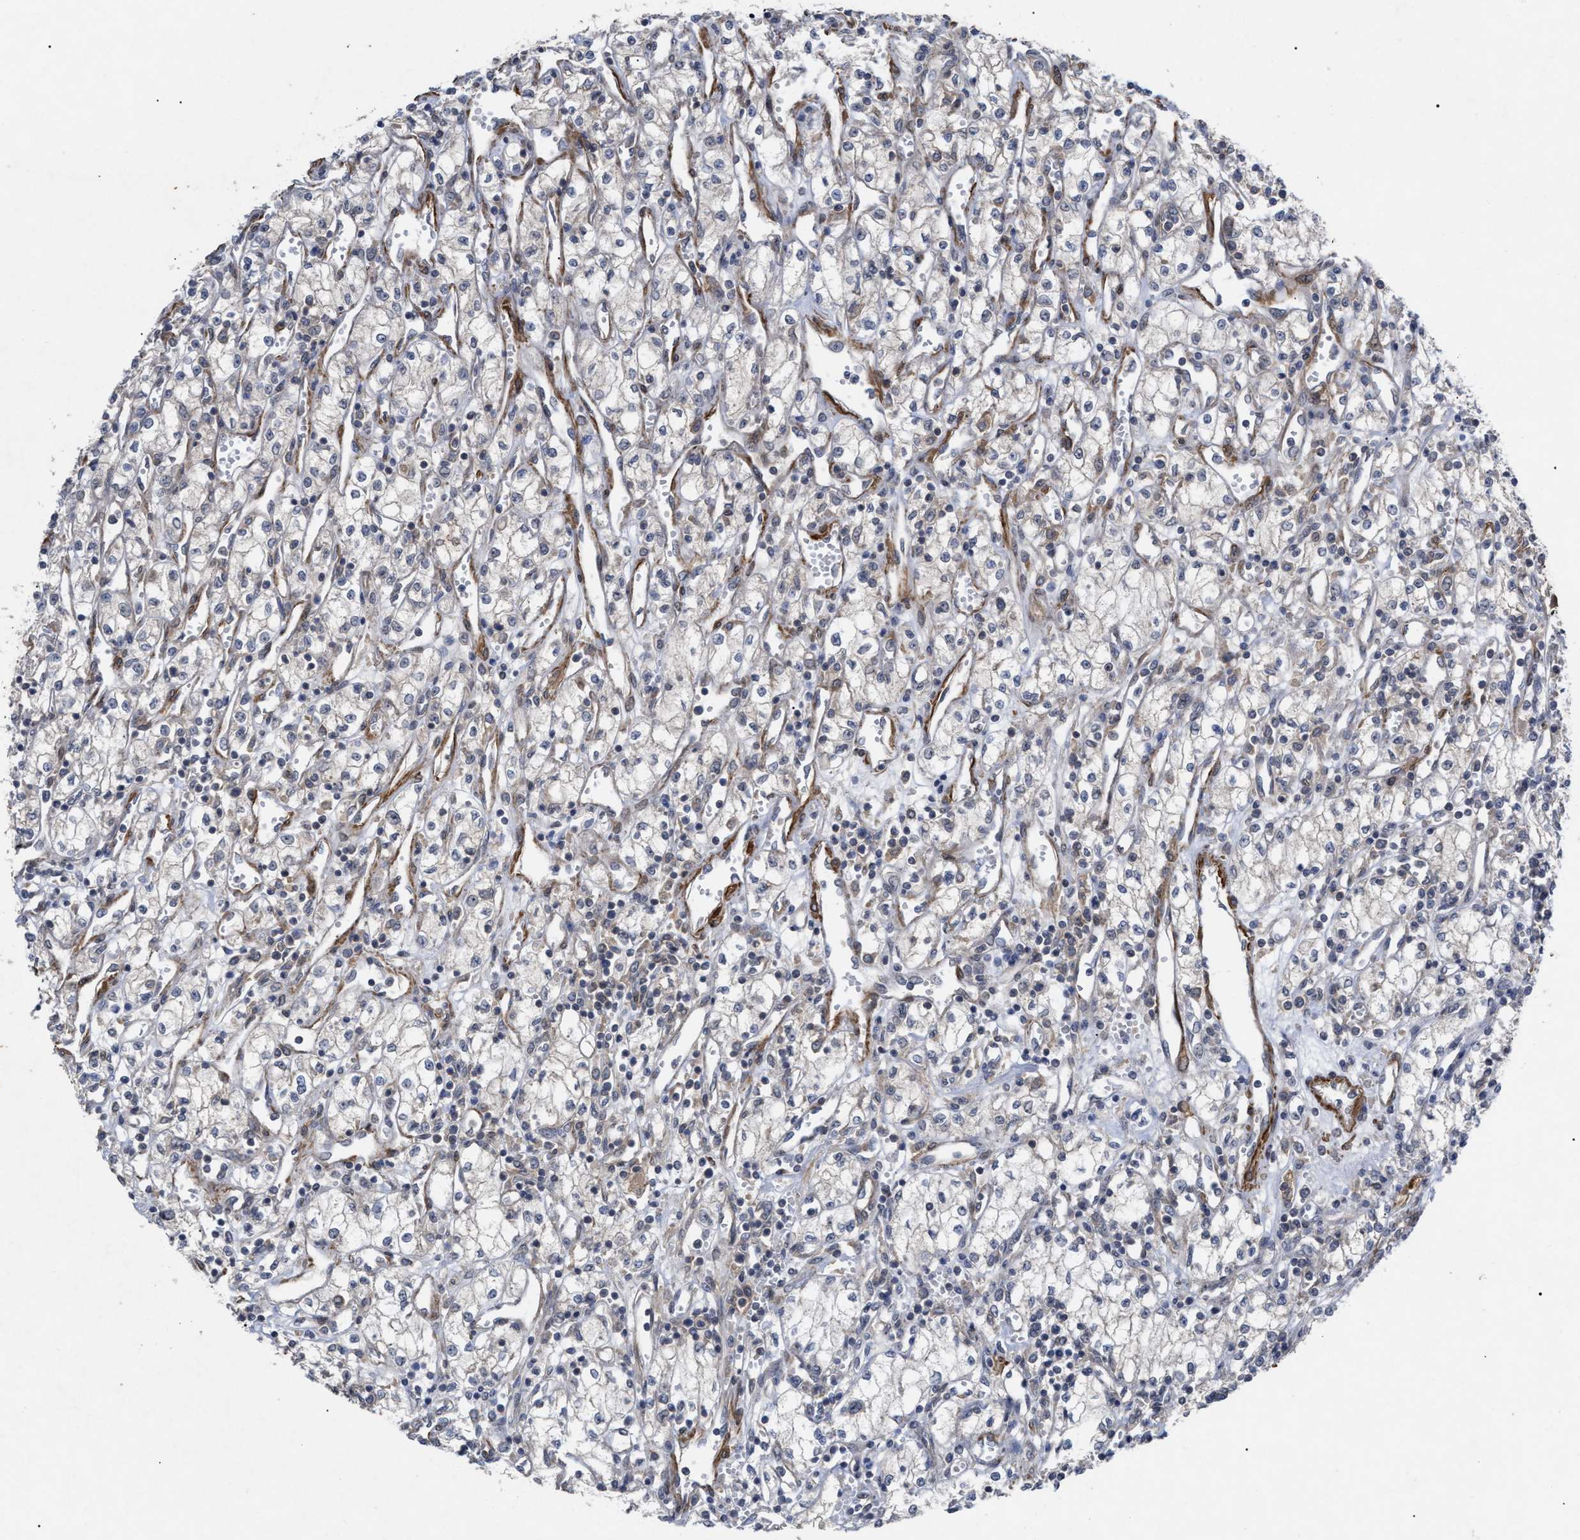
{"staining": {"intensity": "negative", "quantity": "none", "location": "none"}, "tissue": "renal cancer", "cell_type": "Tumor cells", "image_type": "cancer", "snomed": [{"axis": "morphology", "description": "Adenocarcinoma, NOS"}, {"axis": "topography", "description": "Kidney"}], "caption": "This is an immunohistochemistry micrograph of human renal cancer (adenocarcinoma). There is no expression in tumor cells.", "gene": "ST6GALNAC6", "patient": {"sex": "male", "age": 59}}